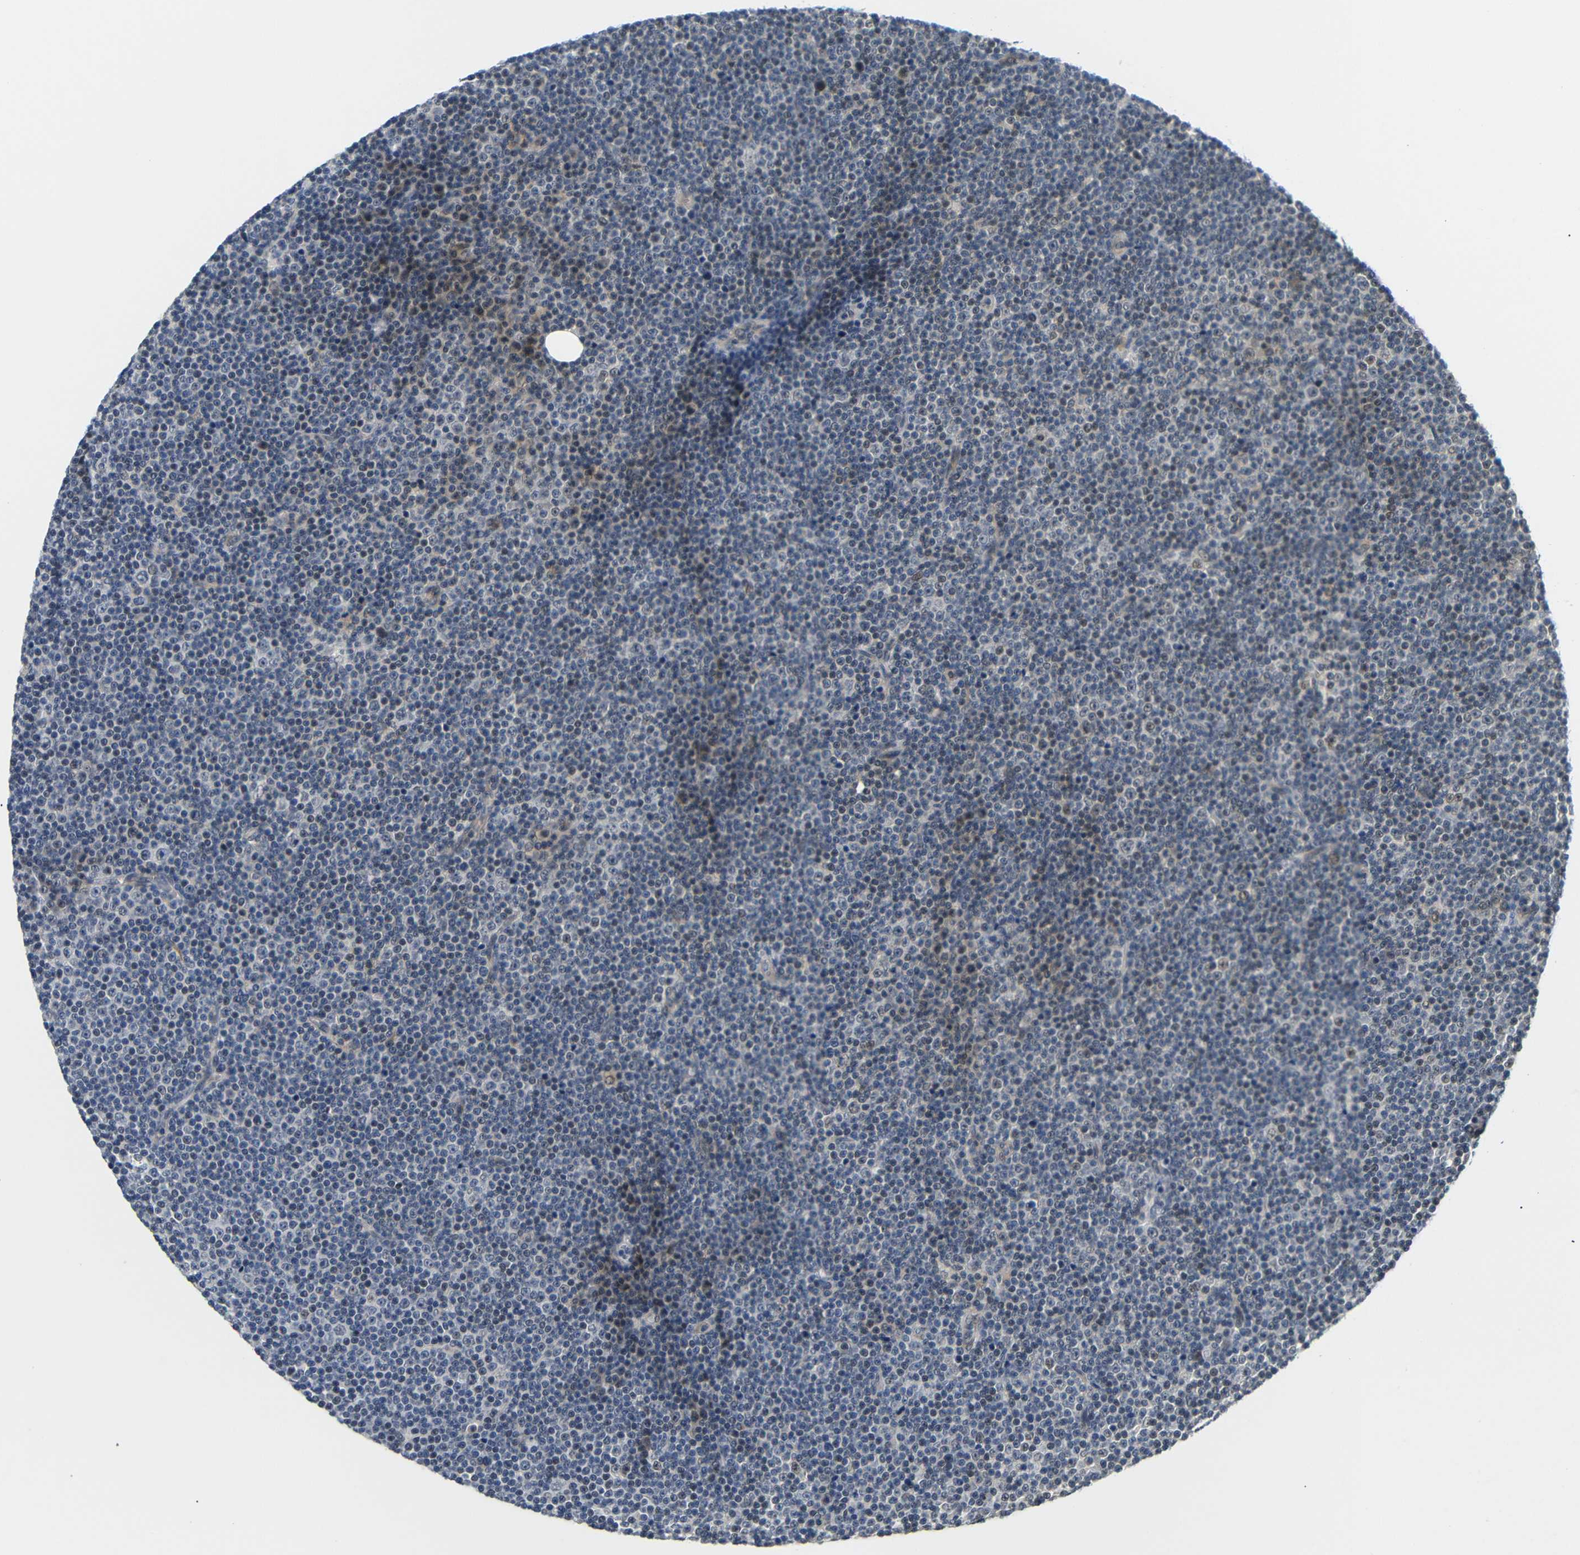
{"staining": {"intensity": "weak", "quantity": "<25%", "location": "cytoplasmic/membranous,nuclear"}, "tissue": "lymphoma", "cell_type": "Tumor cells", "image_type": "cancer", "snomed": [{"axis": "morphology", "description": "Malignant lymphoma, non-Hodgkin's type, Low grade"}, {"axis": "topography", "description": "Lymph node"}], "caption": "Immunohistochemistry (IHC) image of low-grade malignant lymphoma, non-Hodgkin's type stained for a protein (brown), which demonstrates no expression in tumor cells.", "gene": "GJA5", "patient": {"sex": "female", "age": 67}}